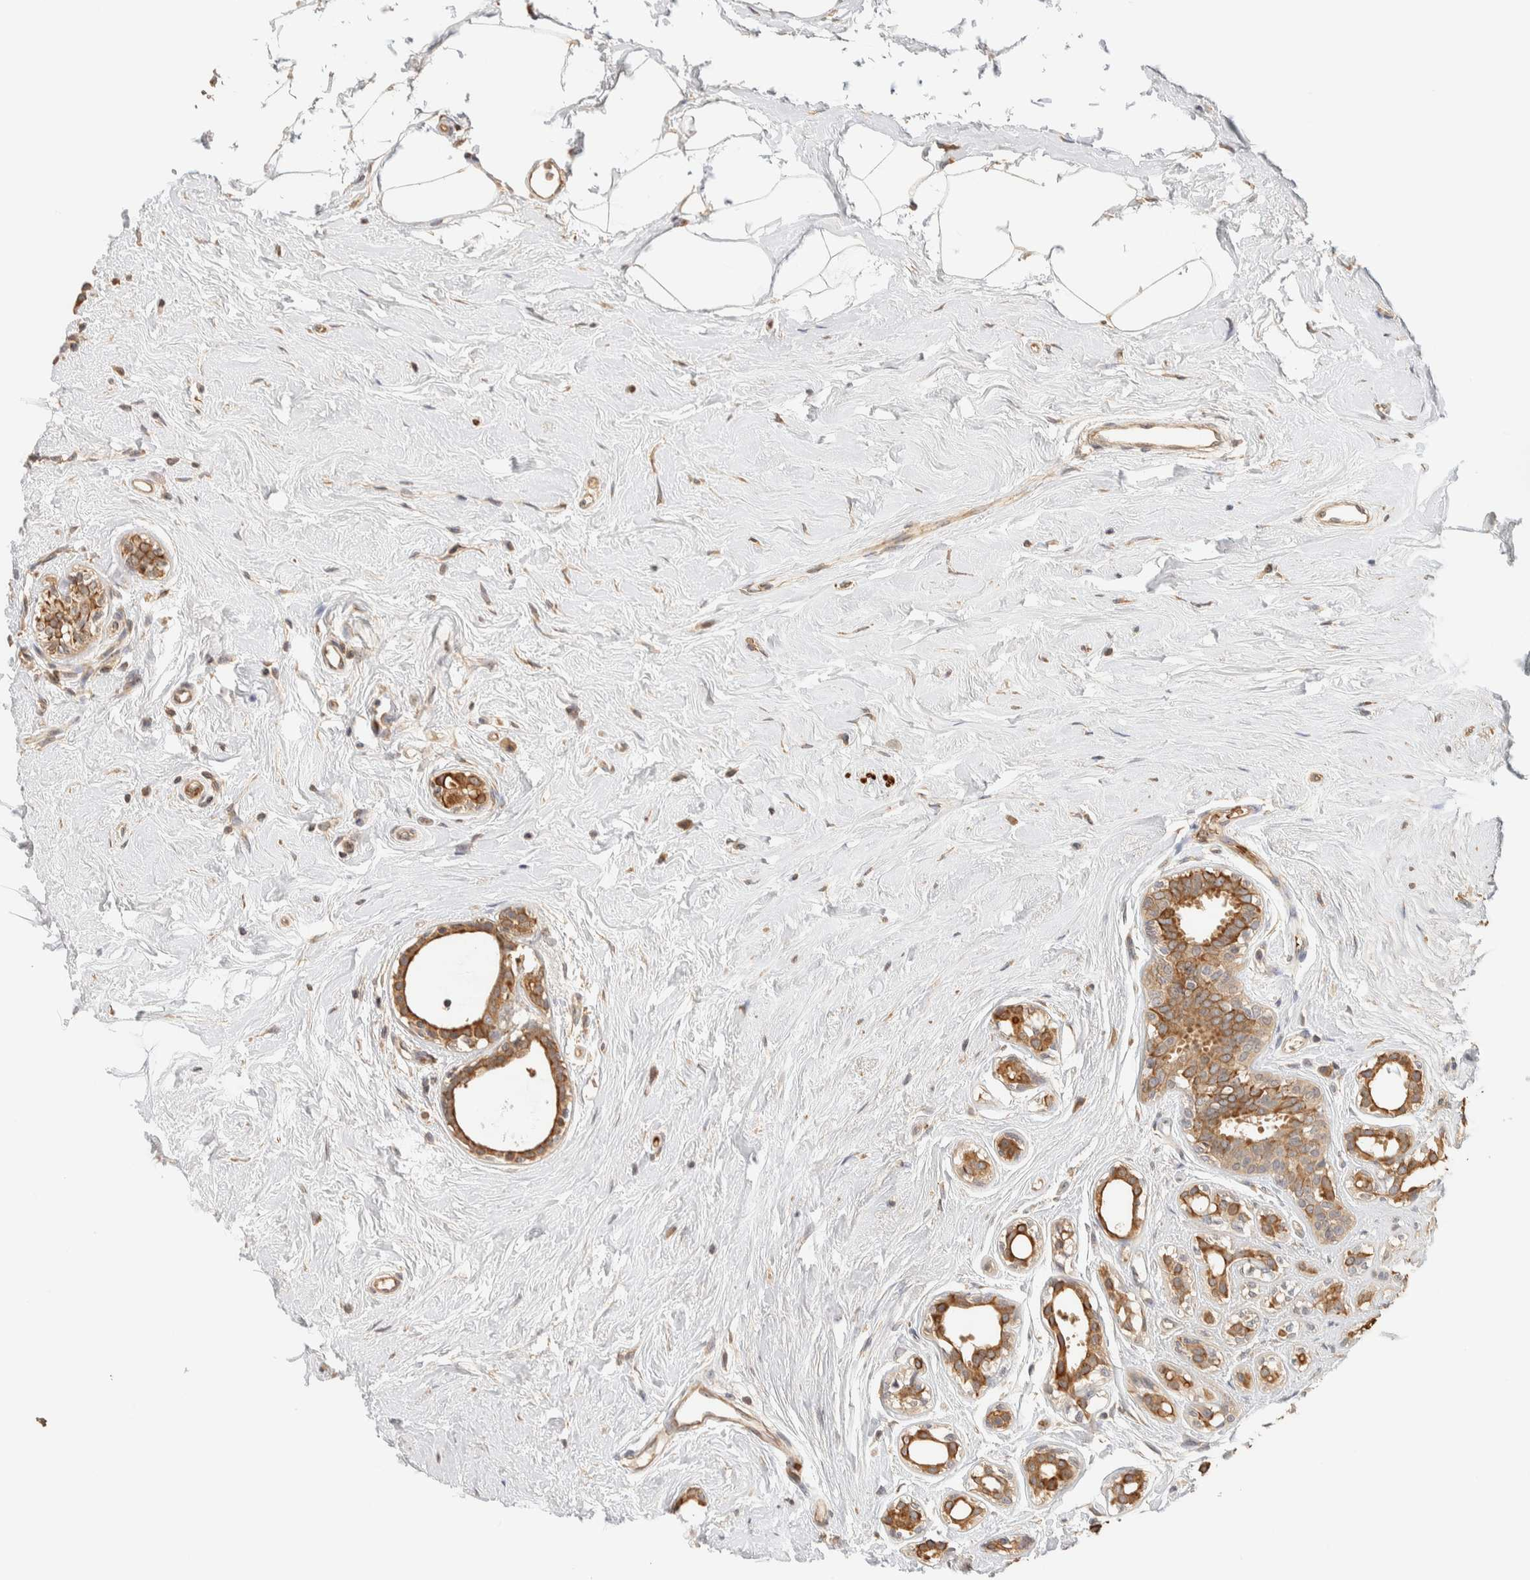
{"staining": {"intensity": "moderate", "quantity": ">75%", "location": "cytoplasmic/membranous"}, "tissue": "breast cancer", "cell_type": "Tumor cells", "image_type": "cancer", "snomed": [{"axis": "morphology", "description": "Duct carcinoma"}, {"axis": "topography", "description": "Breast"}], "caption": "Breast intraductal carcinoma stained for a protein displays moderate cytoplasmic/membranous positivity in tumor cells. The staining was performed using DAB to visualize the protein expression in brown, while the nuclei were stained in blue with hematoxylin (Magnification: 20x).", "gene": "TTI2", "patient": {"sex": "female", "age": 55}}